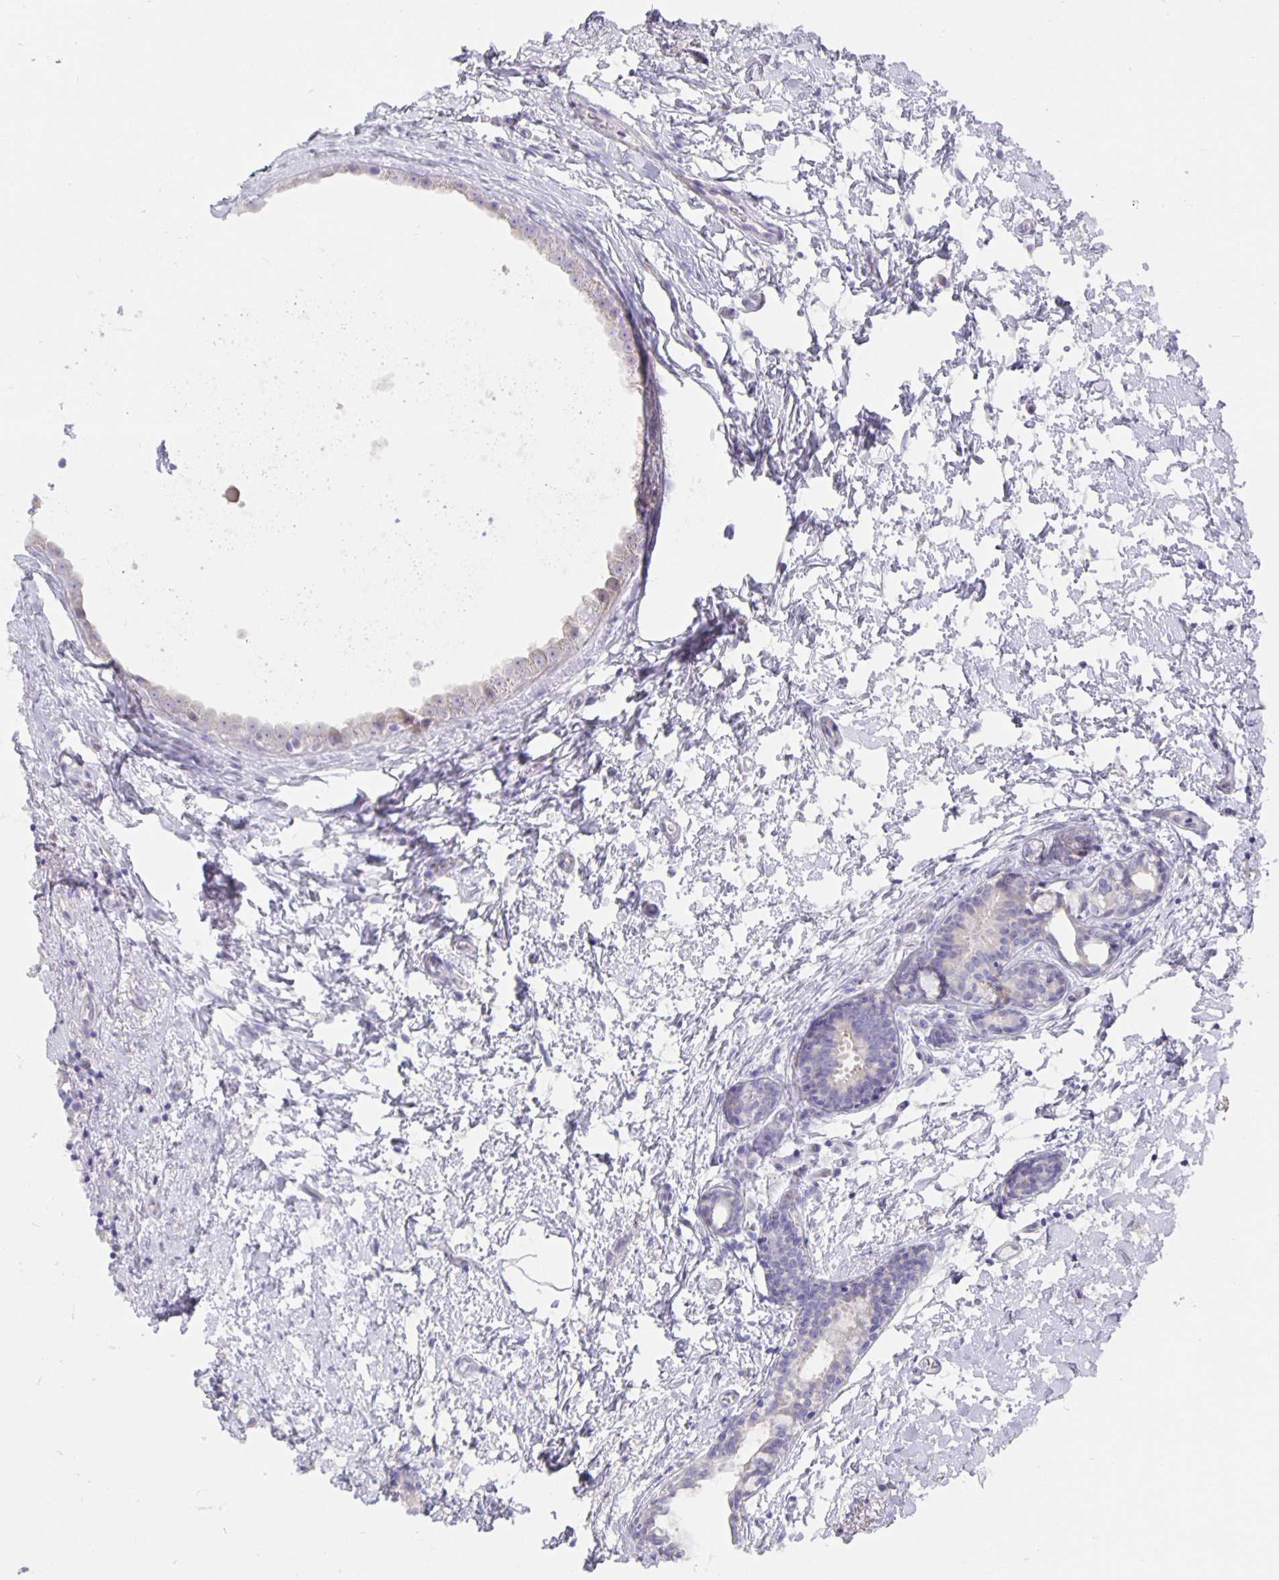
{"staining": {"intensity": "negative", "quantity": "none", "location": "none"}, "tissue": "breast cancer", "cell_type": "Tumor cells", "image_type": "cancer", "snomed": [{"axis": "morphology", "description": "Duct carcinoma"}, {"axis": "topography", "description": "Breast"}], "caption": "Immunohistochemistry micrograph of human intraductal carcinoma (breast) stained for a protein (brown), which shows no staining in tumor cells.", "gene": "CFAP74", "patient": {"sex": "female", "age": 59}}